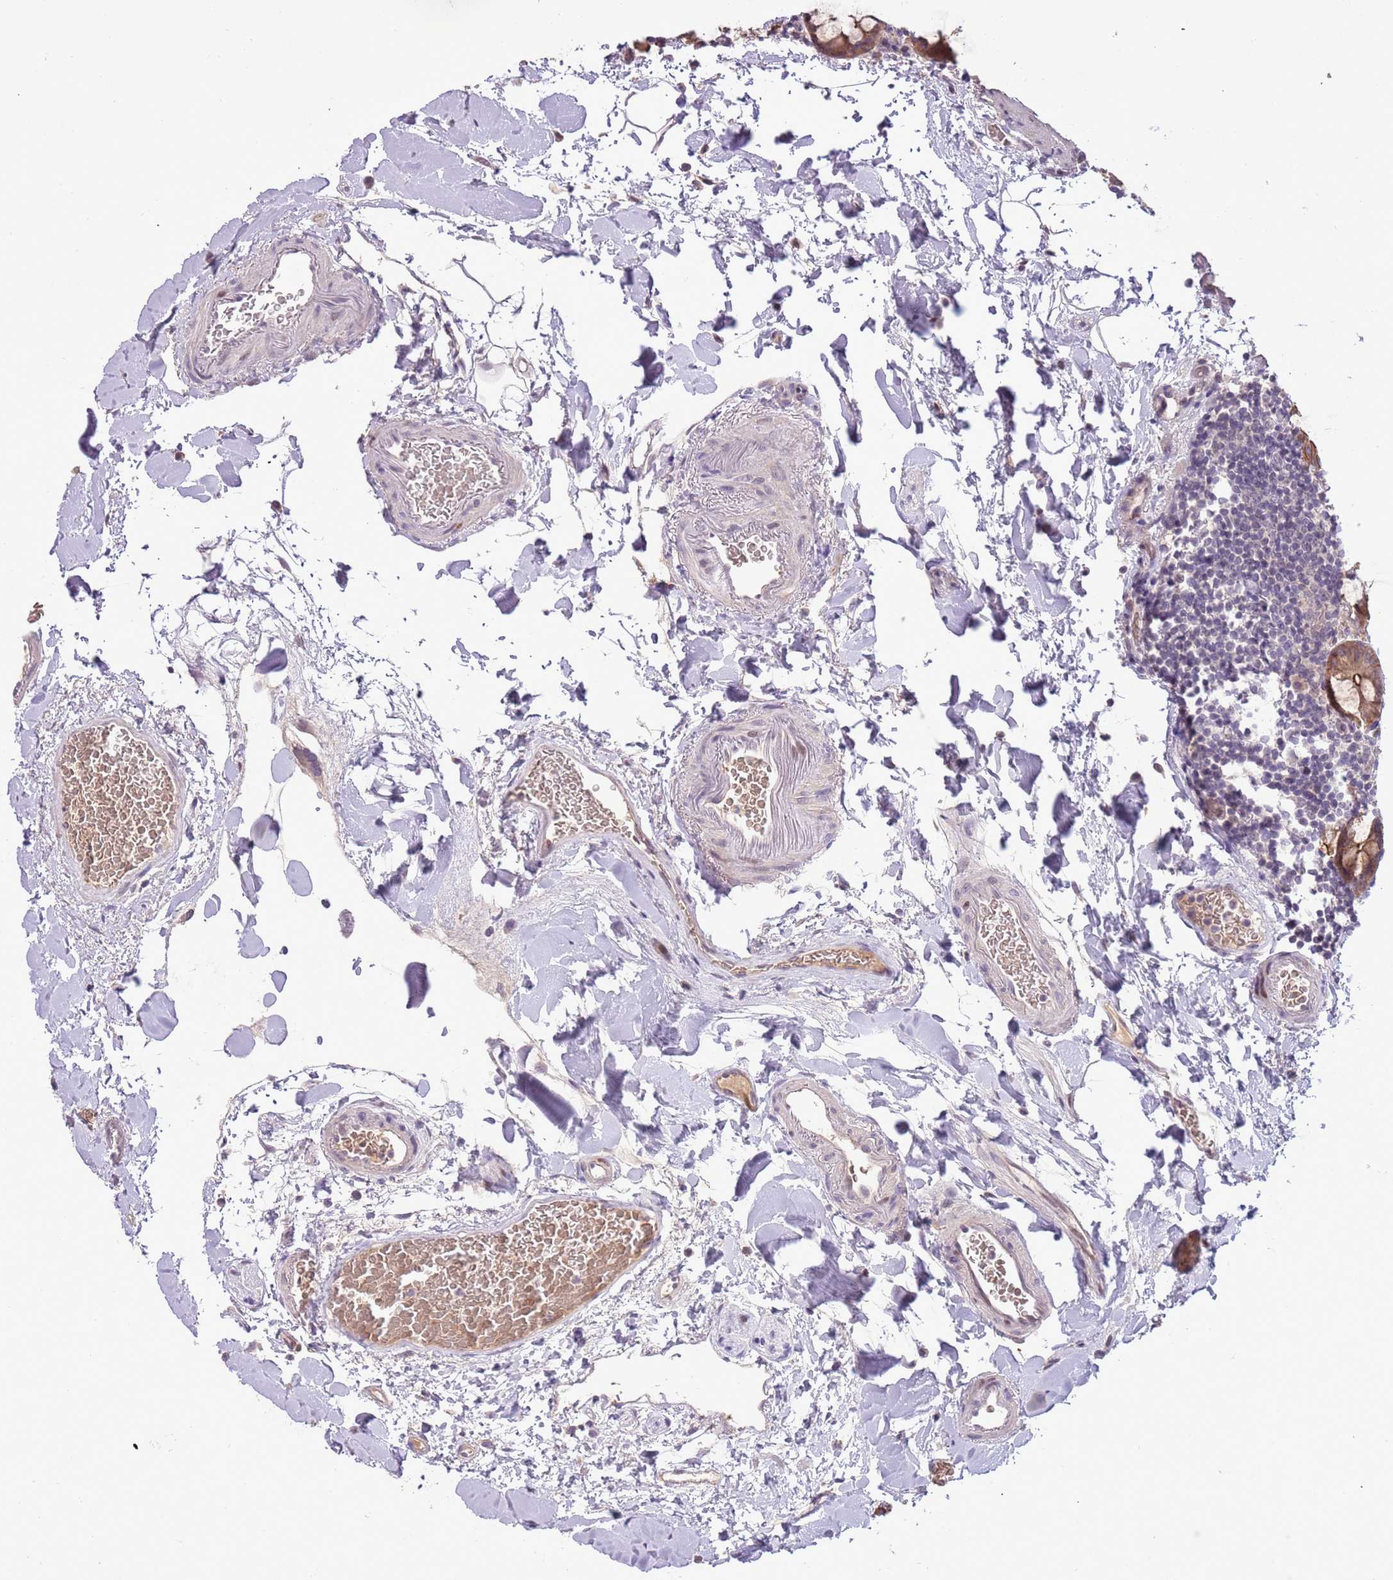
{"staining": {"intensity": "weak", "quantity": "<25%", "location": "cytoplasmic/membranous"}, "tissue": "colon", "cell_type": "Endothelial cells", "image_type": "normal", "snomed": [{"axis": "morphology", "description": "Normal tissue, NOS"}, {"axis": "topography", "description": "Colon"}], "caption": "Immunohistochemical staining of normal human colon displays no significant positivity in endothelial cells. (DAB (3,3'-diaminobenzidine) immunohistochemistry (IHC), high magnification).", "gene": "SHROOM3", "patient": {"sex": "male", "age": 75}}